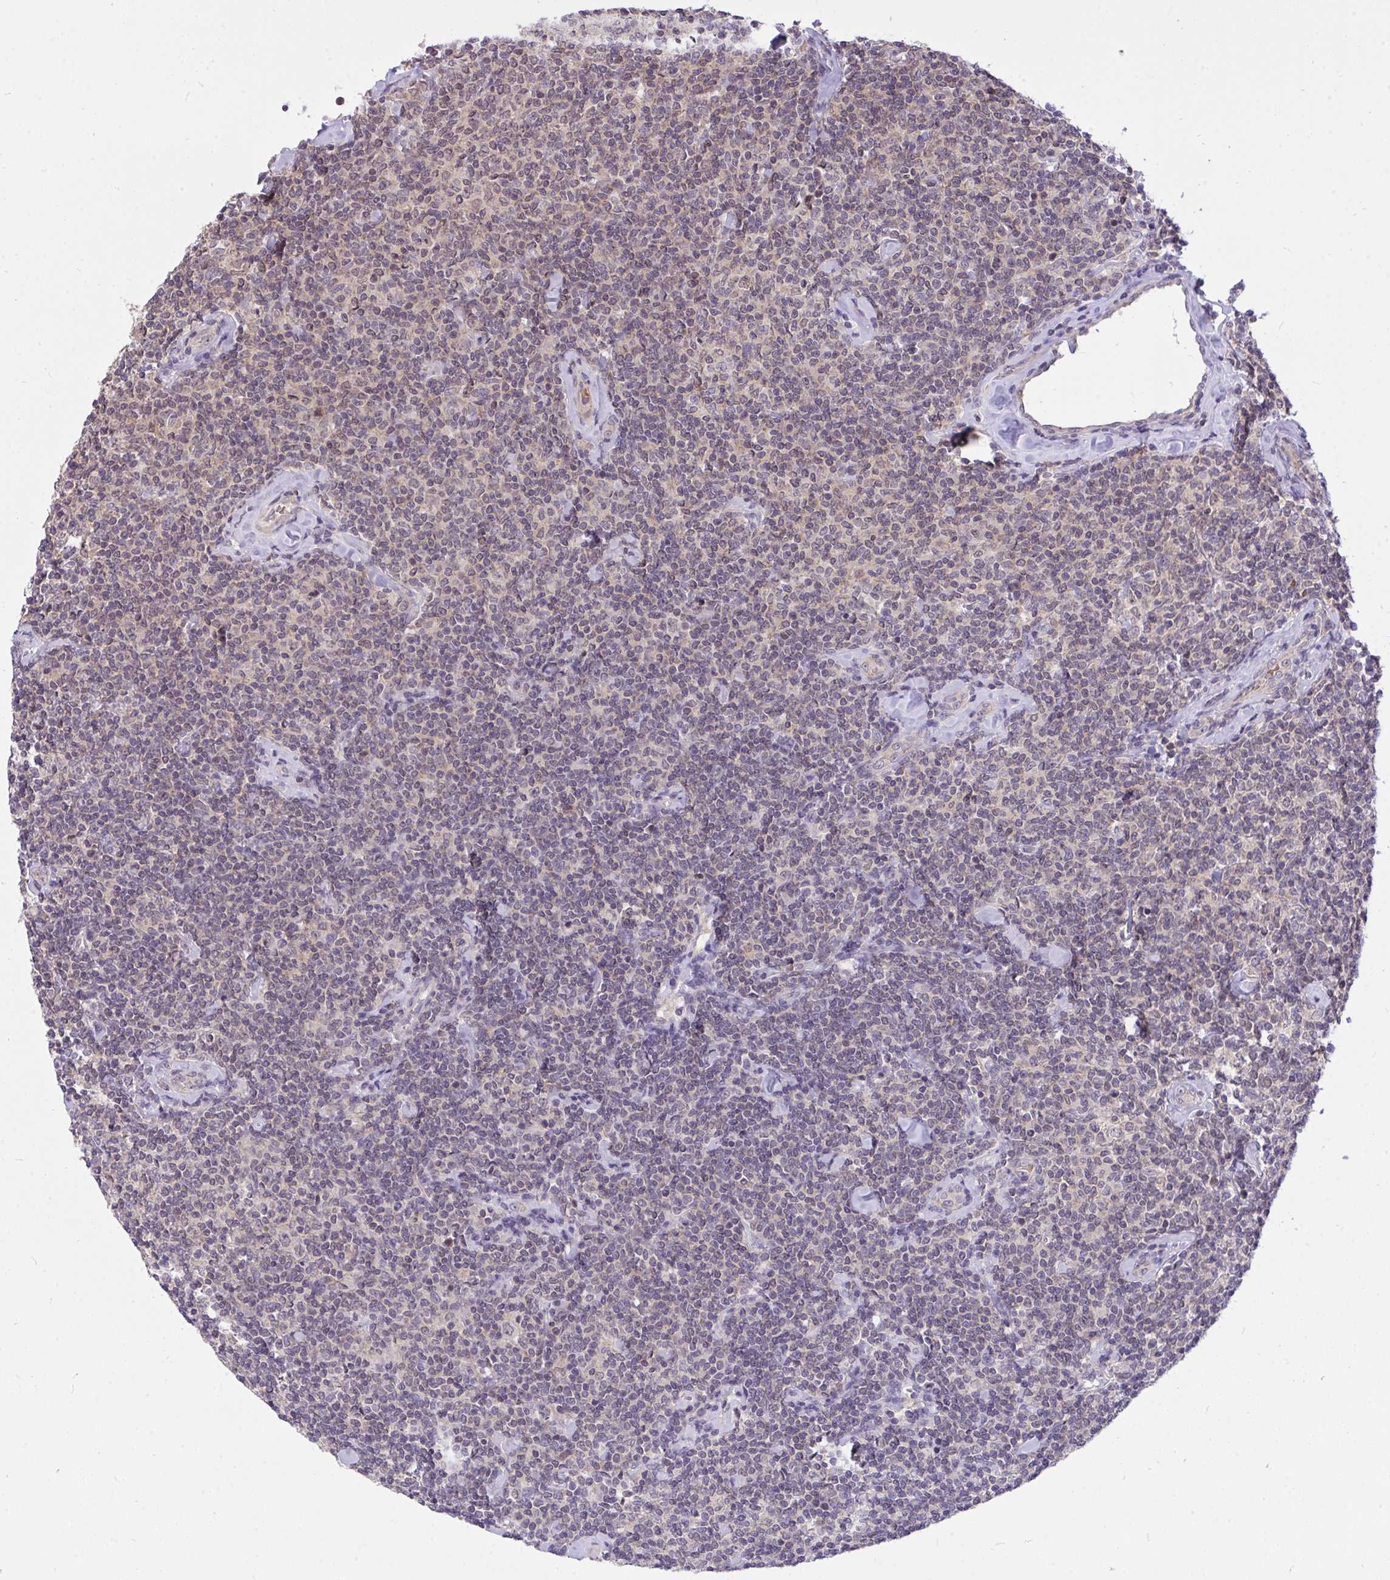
{"staining": {"intensity": "weak", "quantity": "<25%", "location": "nuclear"}, "tissue": "lymphoma", "cell_type": "Tumor cells", "image_type": "cancer", "snomed": [{"axis": "morphology", "description": "Malignant lymphoma, non-Hodgkin's type, Low grade"}, {"axis": "topography", "description": "Lymph node"}], "caption": "Histopathology image shows no protein positivity in tumor cells of low-grade malignant lymphoma, non-Hodgkin's type tissue.", "gene": "PPP1CA", "patient": {"sex": "female", "age": 56}}